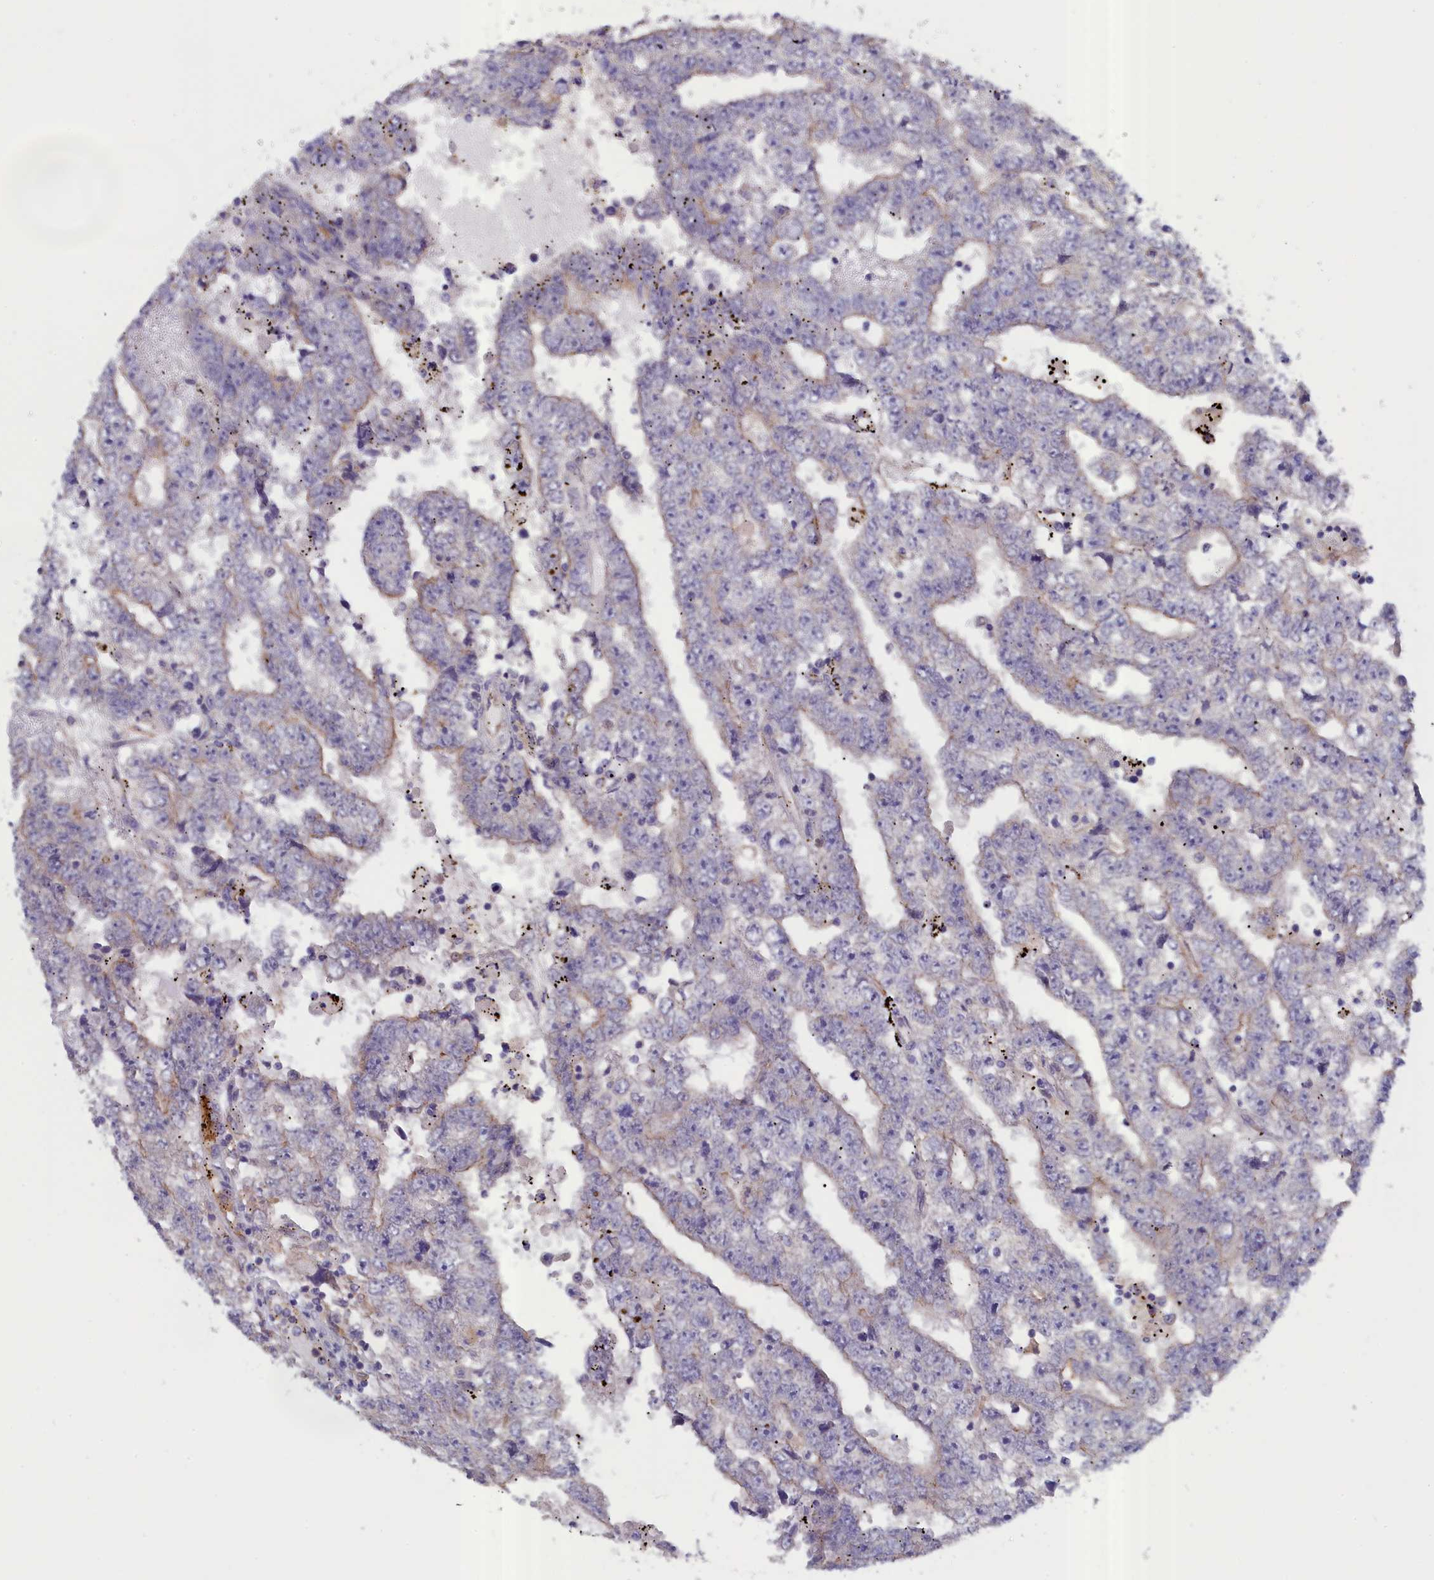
{"staining": {"intensity": "negative", "quantity": "none", "location": "none"}, "tissue": "testis cancer", "cell_type": "Tumor cells", "image_type": "cancer", "snomed": [{"axis": "morphology", "description": "Carcinoma, Embryonal, NOS"}, {"axis": "topography", "description": "Testis"}], "caption": "The histopathology image displays no staining of tumor cells in testis cancer (embryonal carcinoma).", "gene": "COL19A1", "patient": {"sex": "male", "age": 25}}